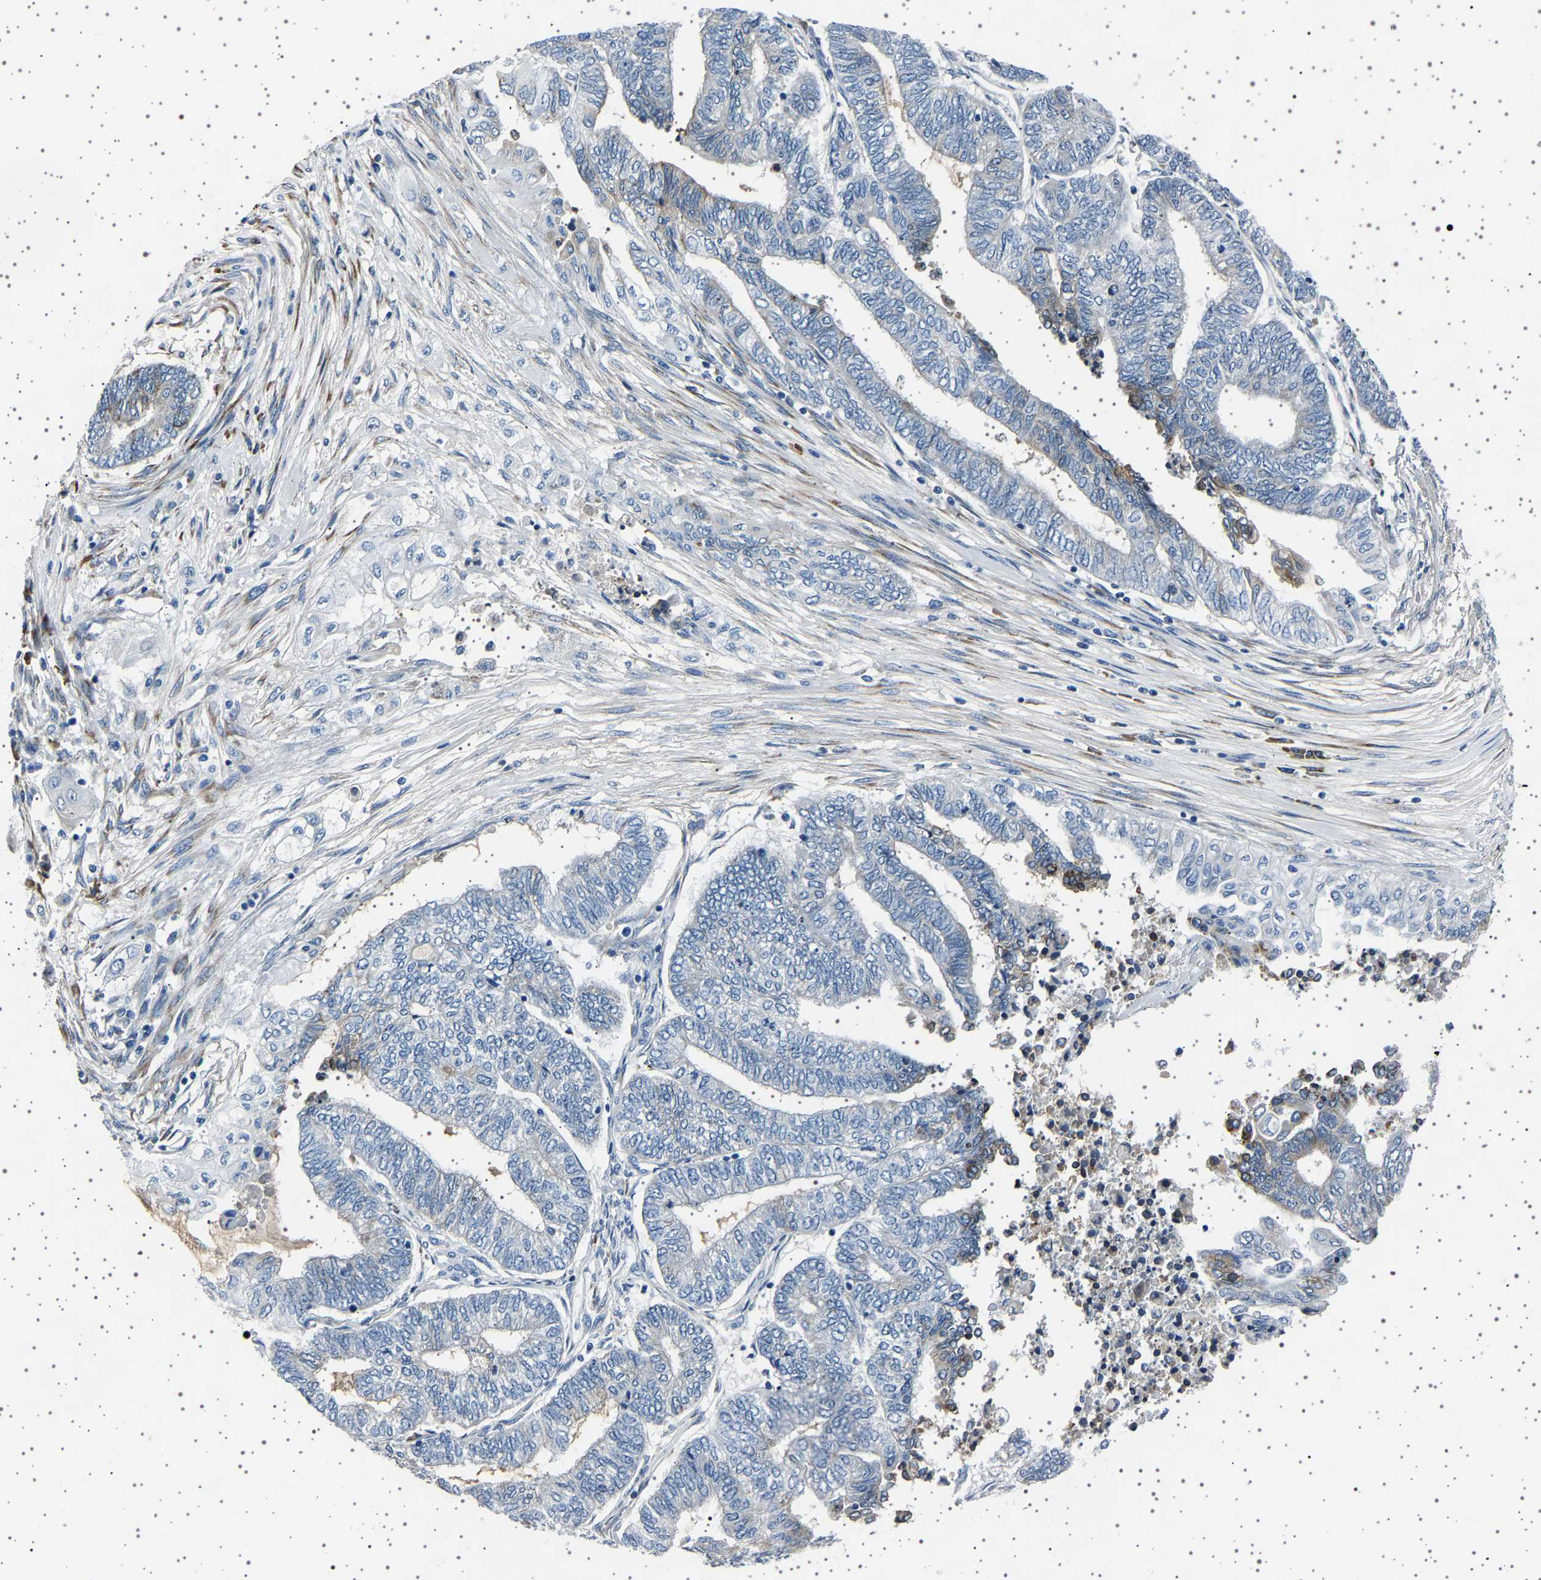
{"staining": {"intensity": "weak", "quantity": "<25%", "location": "cytoplasmic/membranous"}, "tissue": "endometrial cancer", "cell_type": "Tumor cells", "image_type": "cancer", "snomed": [{"axis": "morphology", "description": "Adenocarcinoma, NOS"}, {"axis": "topography", "description": "Uterus"}, {"axis": "topography", "description": "Endometrium"}], "caption": "DAB immunohistochemical staining of human endometrial cancer reveals no significant positivity in tumor cells.", "gene": "FTCD", "patient": {"sex": "female", "age": 70}}